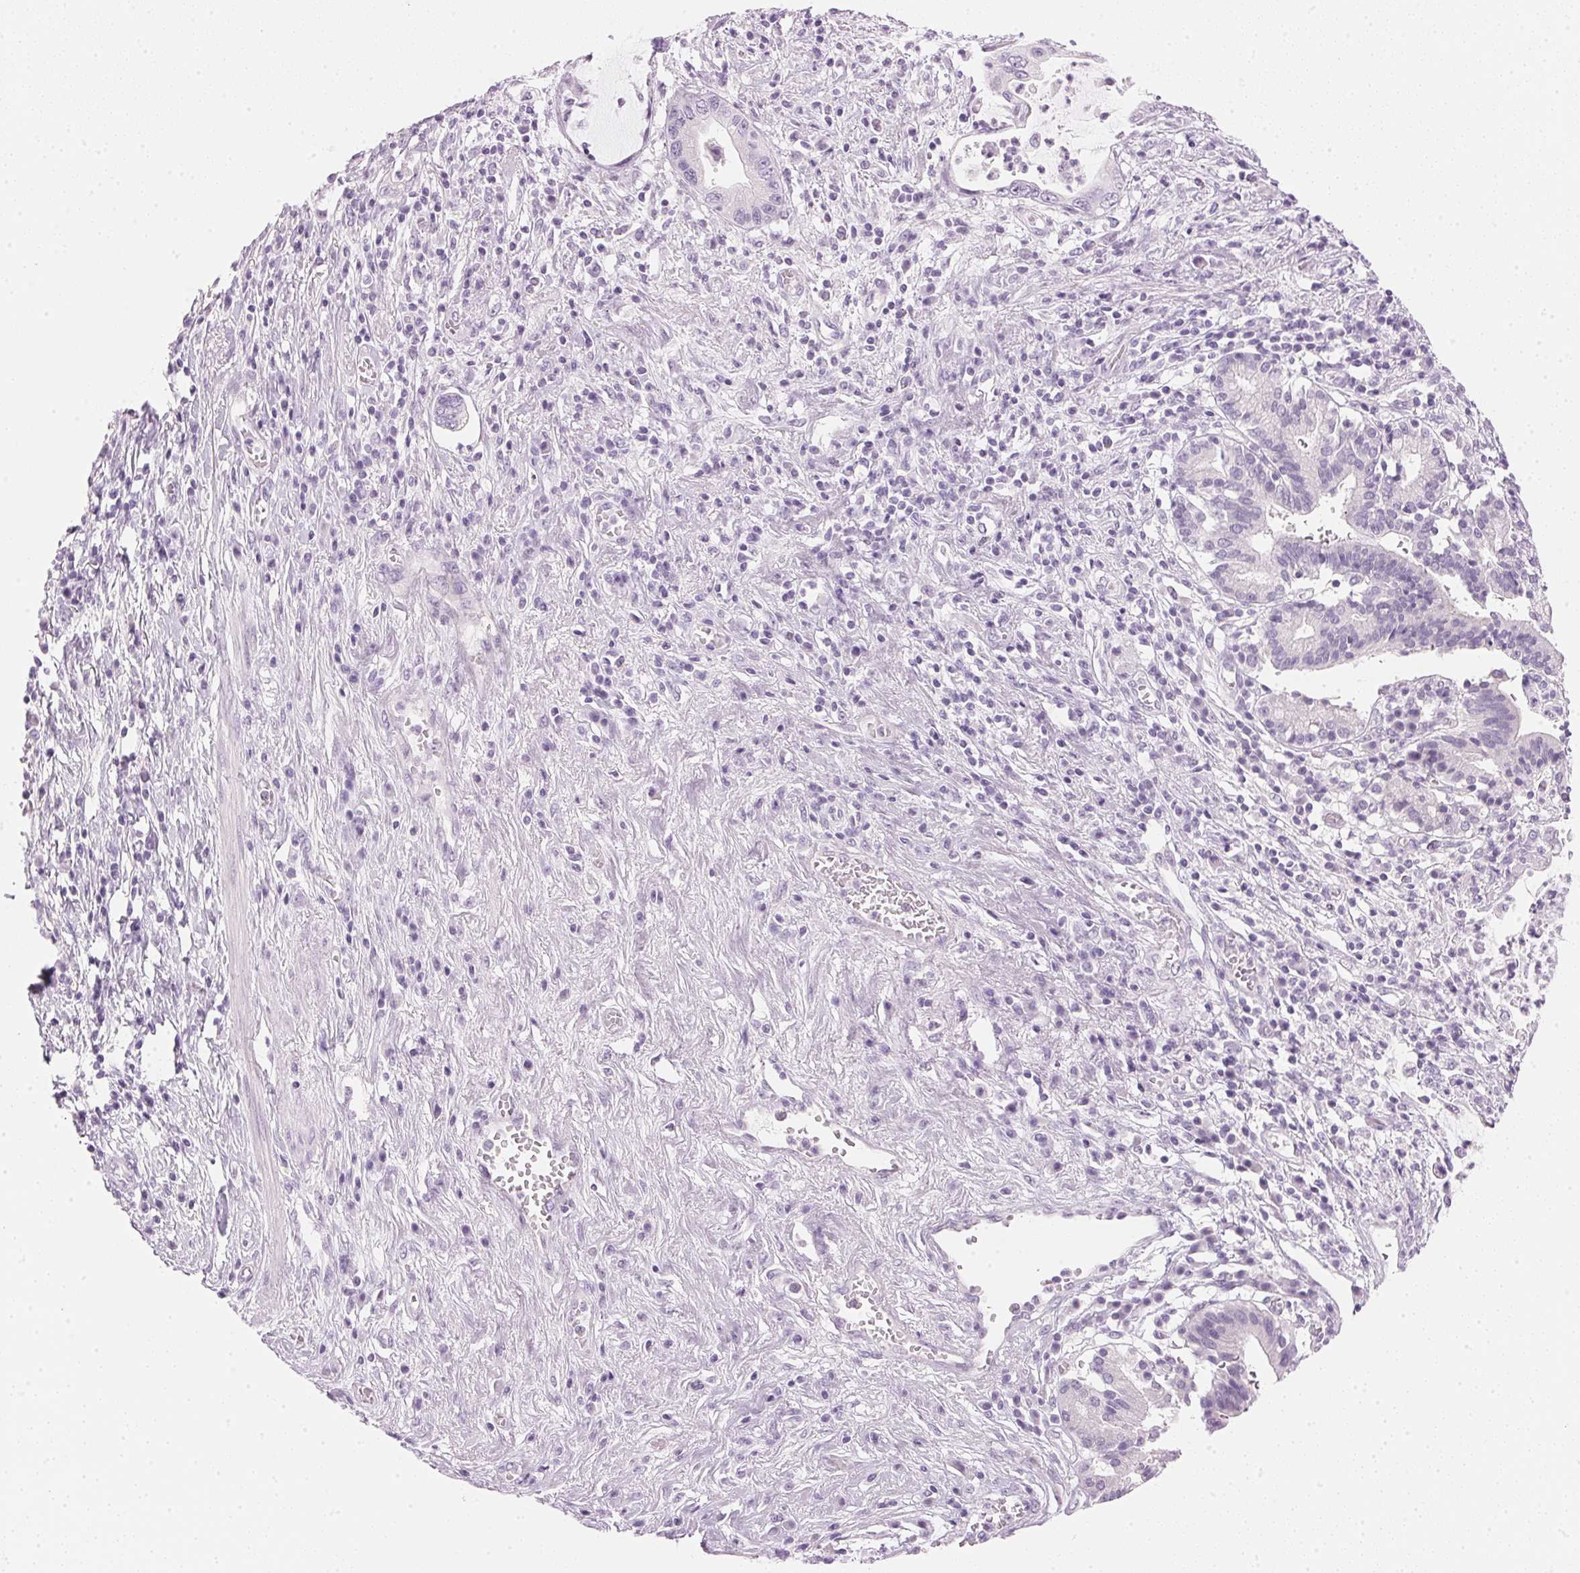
{"staining": {"intensity": "negative", "quantity": "none", "location": "none"}, "tissue": "pancreatic cancer", "cell_type": "Tumor cells", "image_type": "cancer", "snomed": [{"axis": "morphology", "description": "Adenocarcinoma, NOS"}, {"axis": "topography", "description": "Pancreas"}], "caption": "High power microscopy histopathology image of an immunohistochemistry photomicrograph of pancreatic cancer, revealing no significant expression in tumor cells.", "gene": "IGFBP1", "patient": {"sex": "female", "age": 72}}